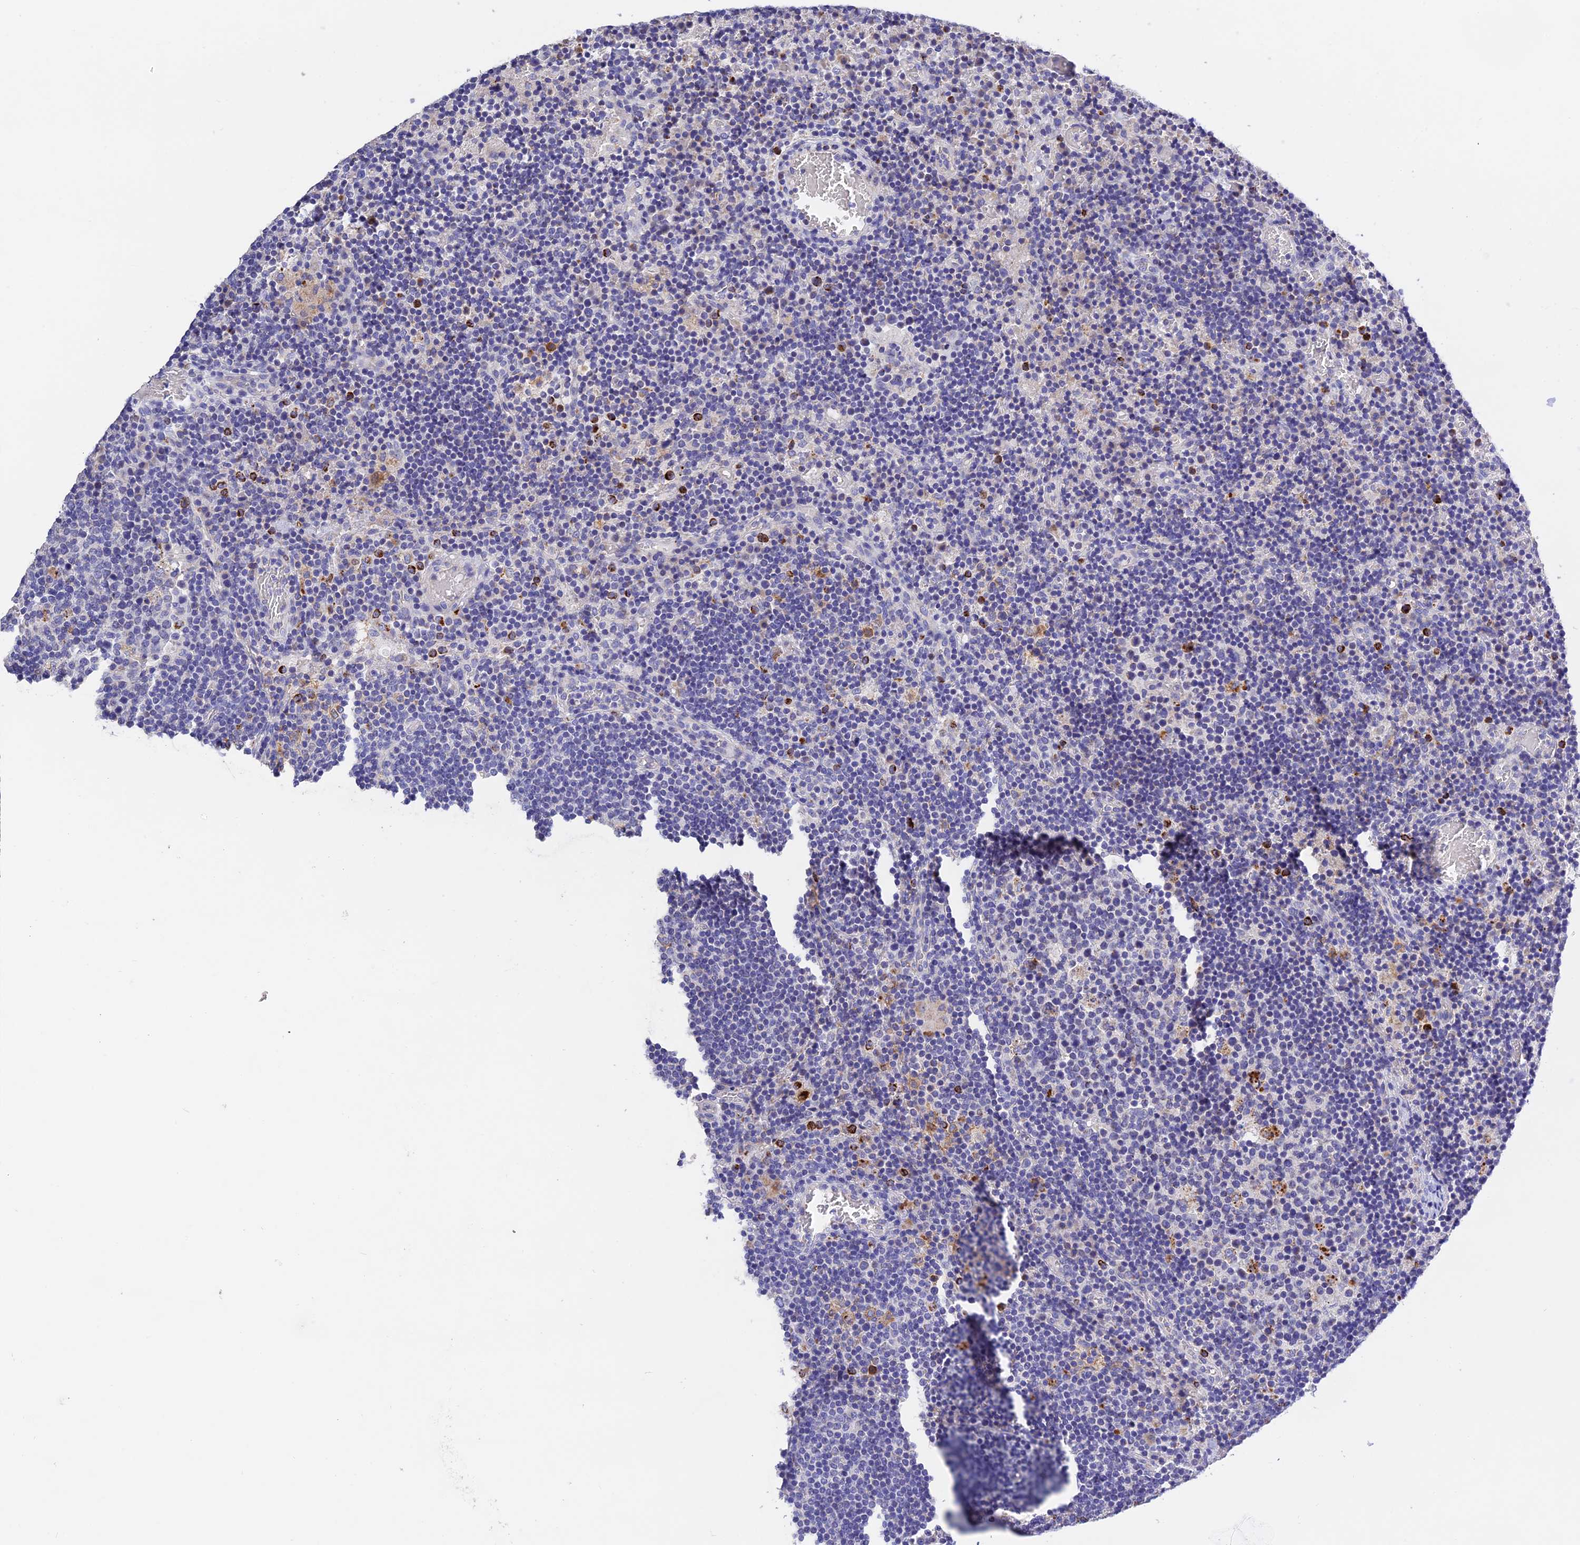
{"staining": {"intensity": "negative", "quantity": "none", "location": "none"}, "tissue": "lymph node", "cell_type": "Germinal center cells", "image_type": "normal", "snomed": [{"axis": "morphology", "description": "Normal tissue, NOS"}, {"axis": "topography", "description": "Lymph node"}], "caption": "DAB (3,3'-diaminobenzidine) immunohistochemical staining of unremarkable lymph node shows no significant positivity in germinal center cells.", "gene": "MS4A5", "patient": {"sex": "male", "age": 58}}